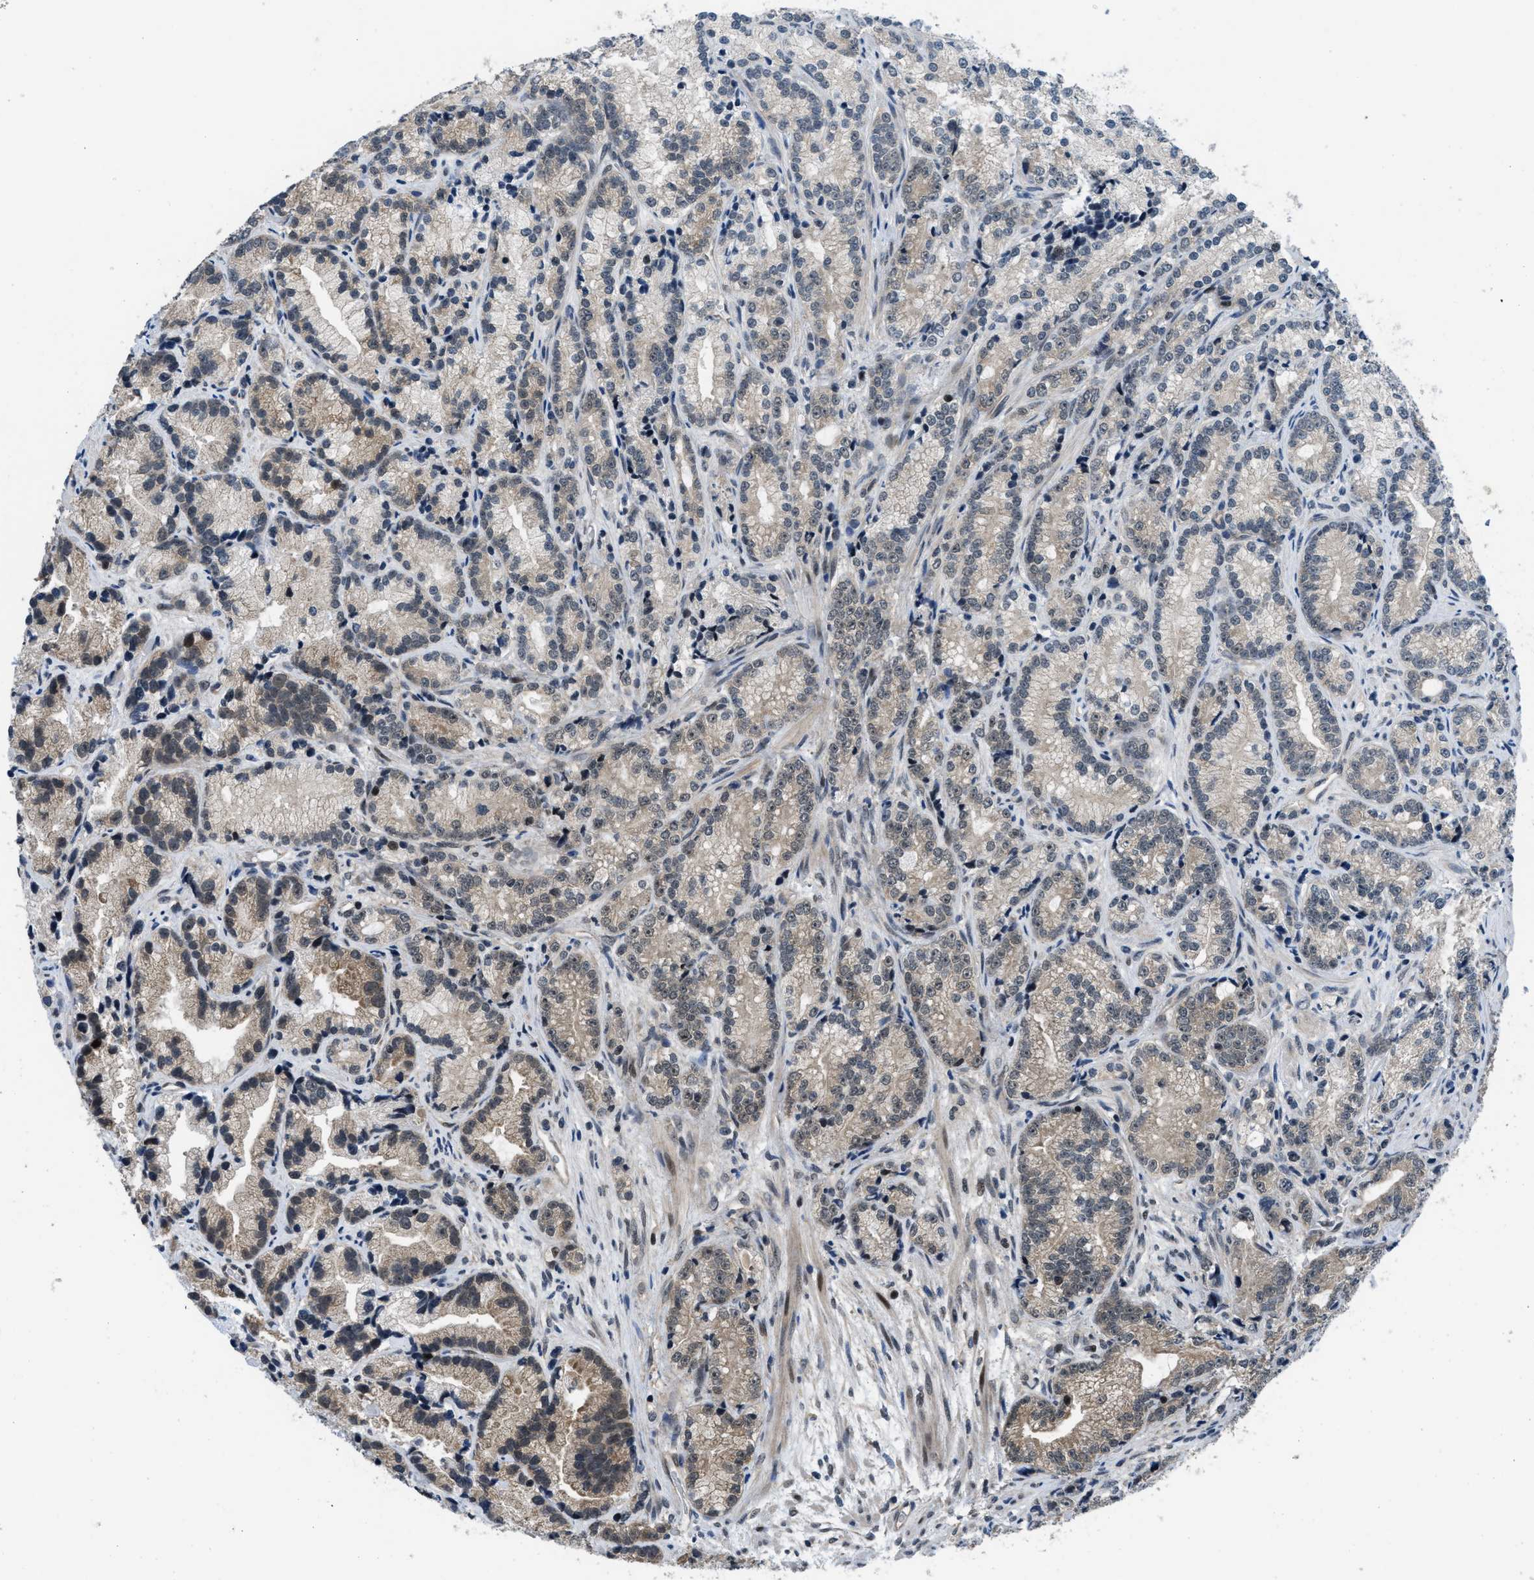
{"staining": {"intensity": "moderate", "quantity": ">75%", "location": "cytoplasmic/membranous"}, "tissue": "prostate cancer", "cell_type": "Tumor cells", "image_type": "cancer", "snomed": [{"axis": "morphology", "description": "Adenocarcinoma, Low grade"}, {"axis": "topography", "description": "Prostate"}], "caption": "The photomicrograph demonstrates immunohistochemical staining of prostate low-grade adenocarcinoma. There is moderate cytoplasmic/membranous staining is identified in about >75% of tumor cells.", "gene": "SETD5", "patient": {"sex": "male", "age": 89}}